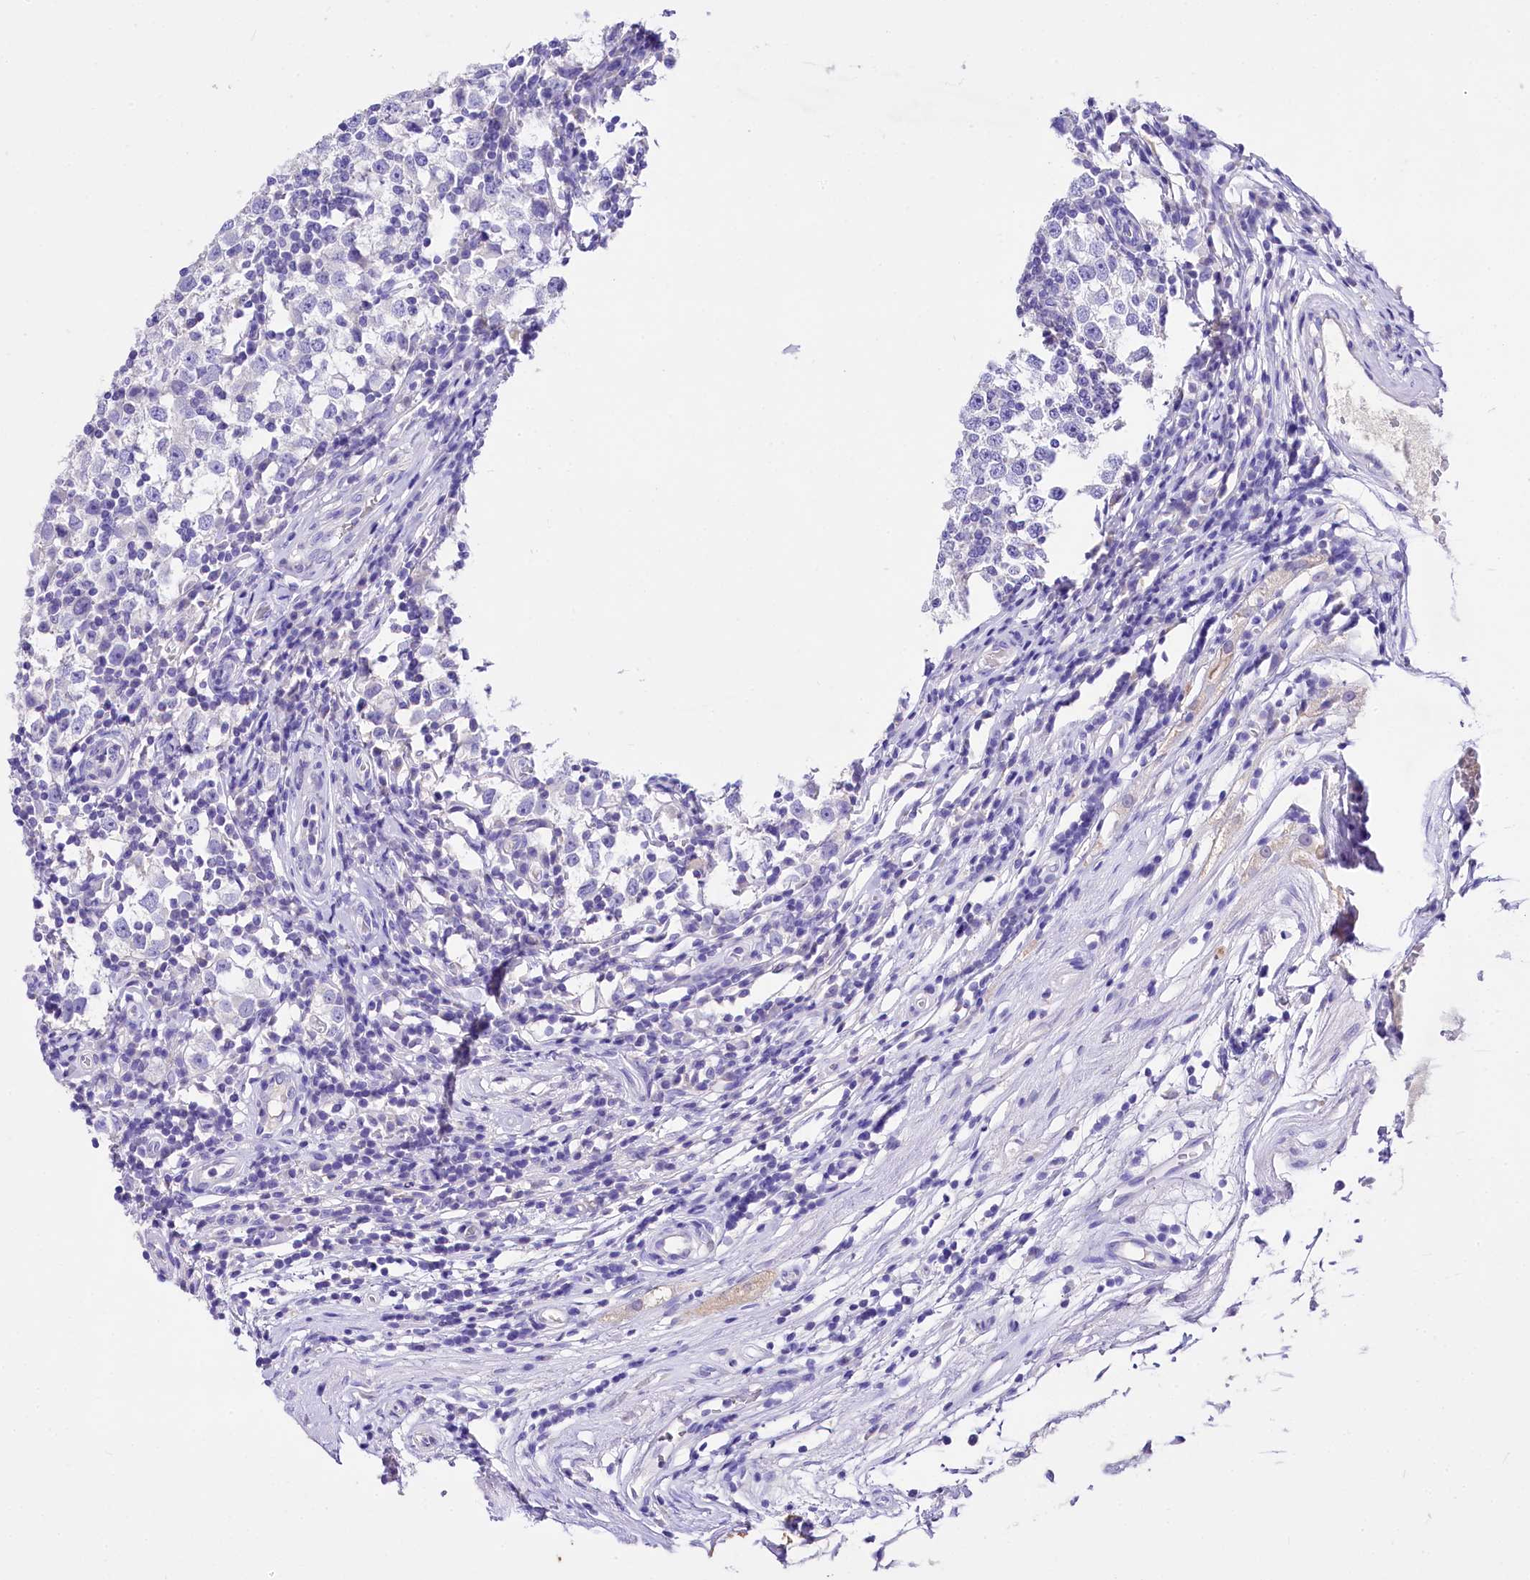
{"staining": {"intensity": "negative", "quantity": "none", "location": "none"}, "tissue": "testis cancer", "cell_type": "Tumor cells", "image_type": "cancer", "snomed": [{"axis": "morphology", "description": "Seminoma, NOS"}, {"axis": "topography", "description": "Testis"}], "caption": "IHC image of neoplastic tissue: seminoma (testis) stained with DAB displays no significant protein expression in tumor cells. Nuclei are stained in blue.", "gene": "A2ML1", "patient": {"sex": "male", "age": 65}}